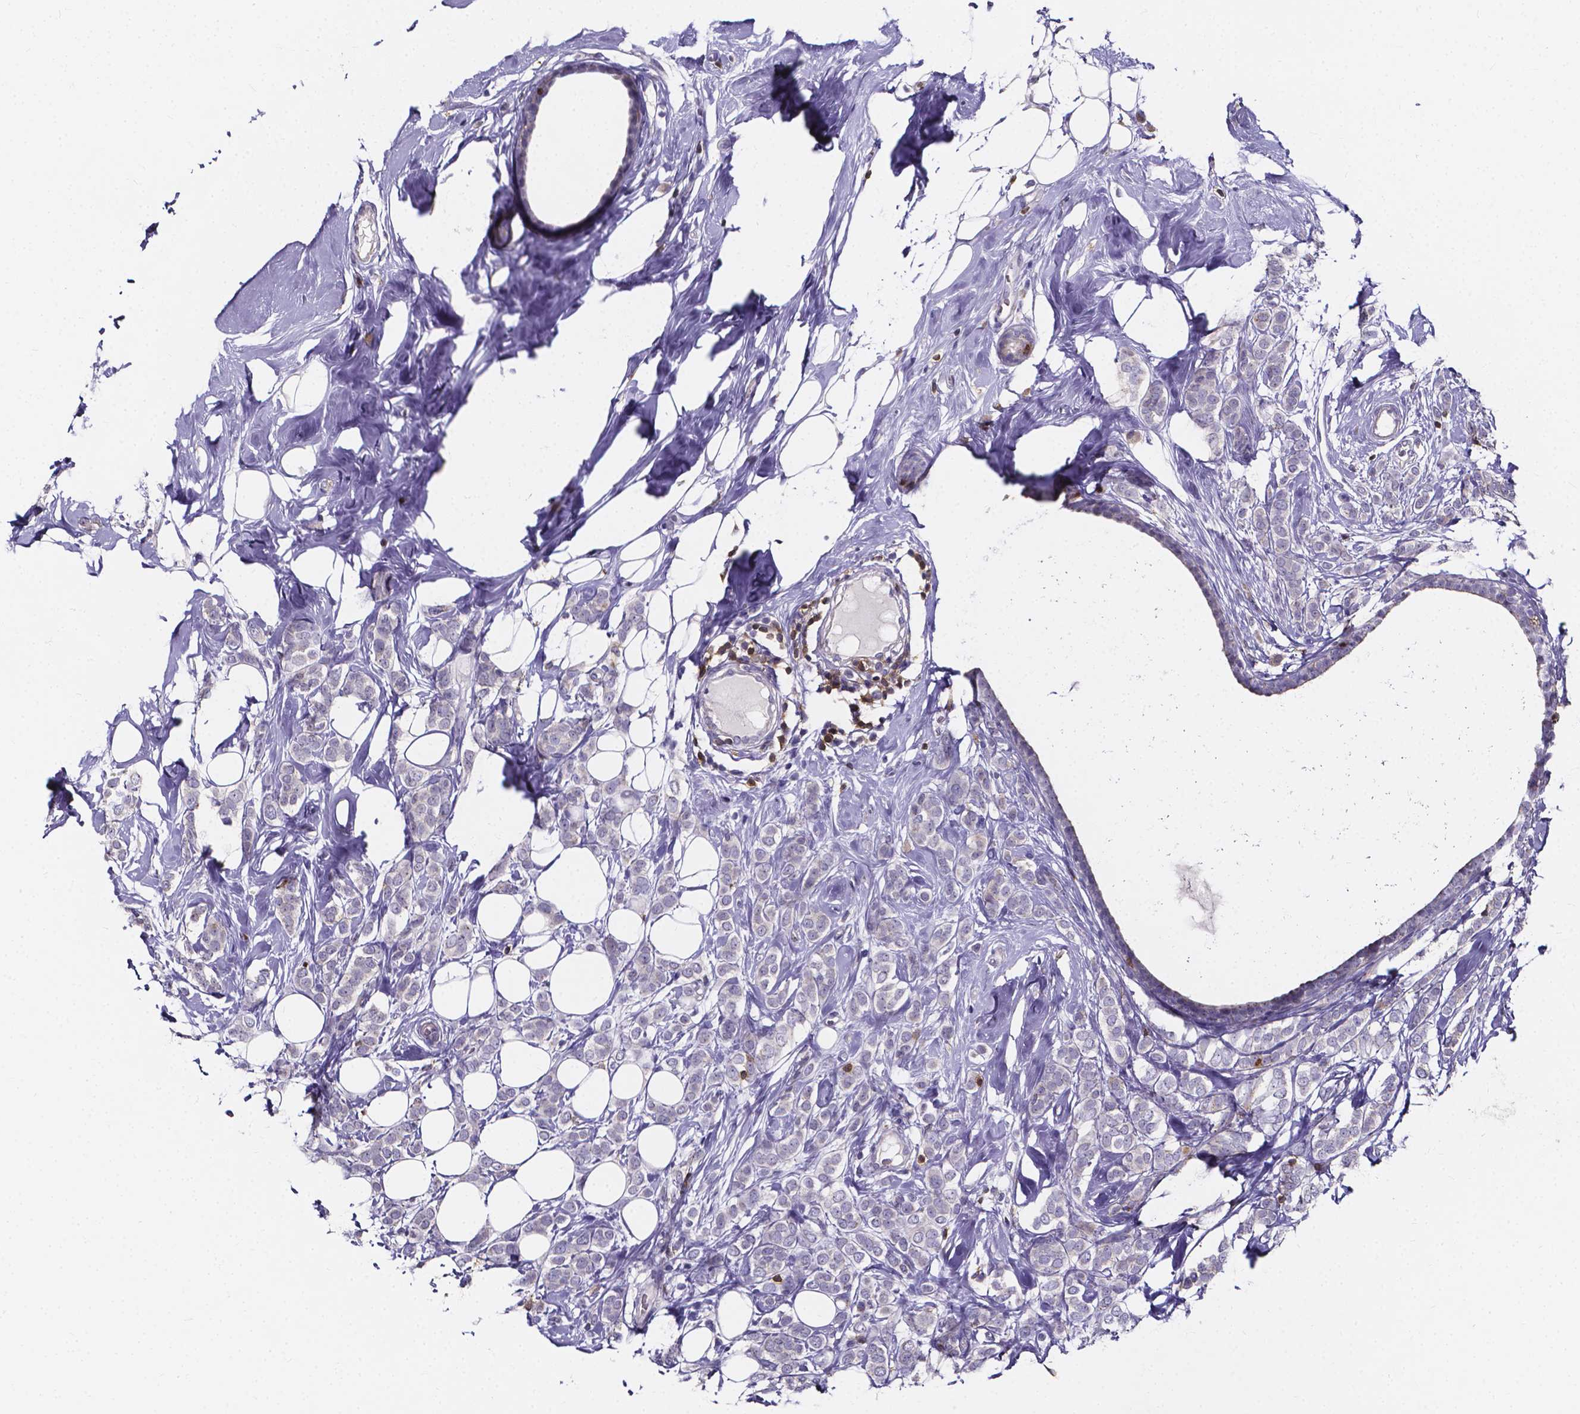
{"staining": {"intensity": "negative", "quantity": "none", "location": "none"}, "tissue": "breast cancer", "cell_type": "Tumor cells", "image_type": "cancer", "snomed": [{"axis": "morphology", "description": "Lobular carcinoma"}, {"axis": "topography", "description": "Breast"}], "caption": "High magnification brightfield microscopy of breast cancer stained with DAB (brown) and counterstained with hematoxylin (blue): tumor cells show no significant positivity.", "gene": "THEMIS", "patient": {"sex": "female", "age": 49}}